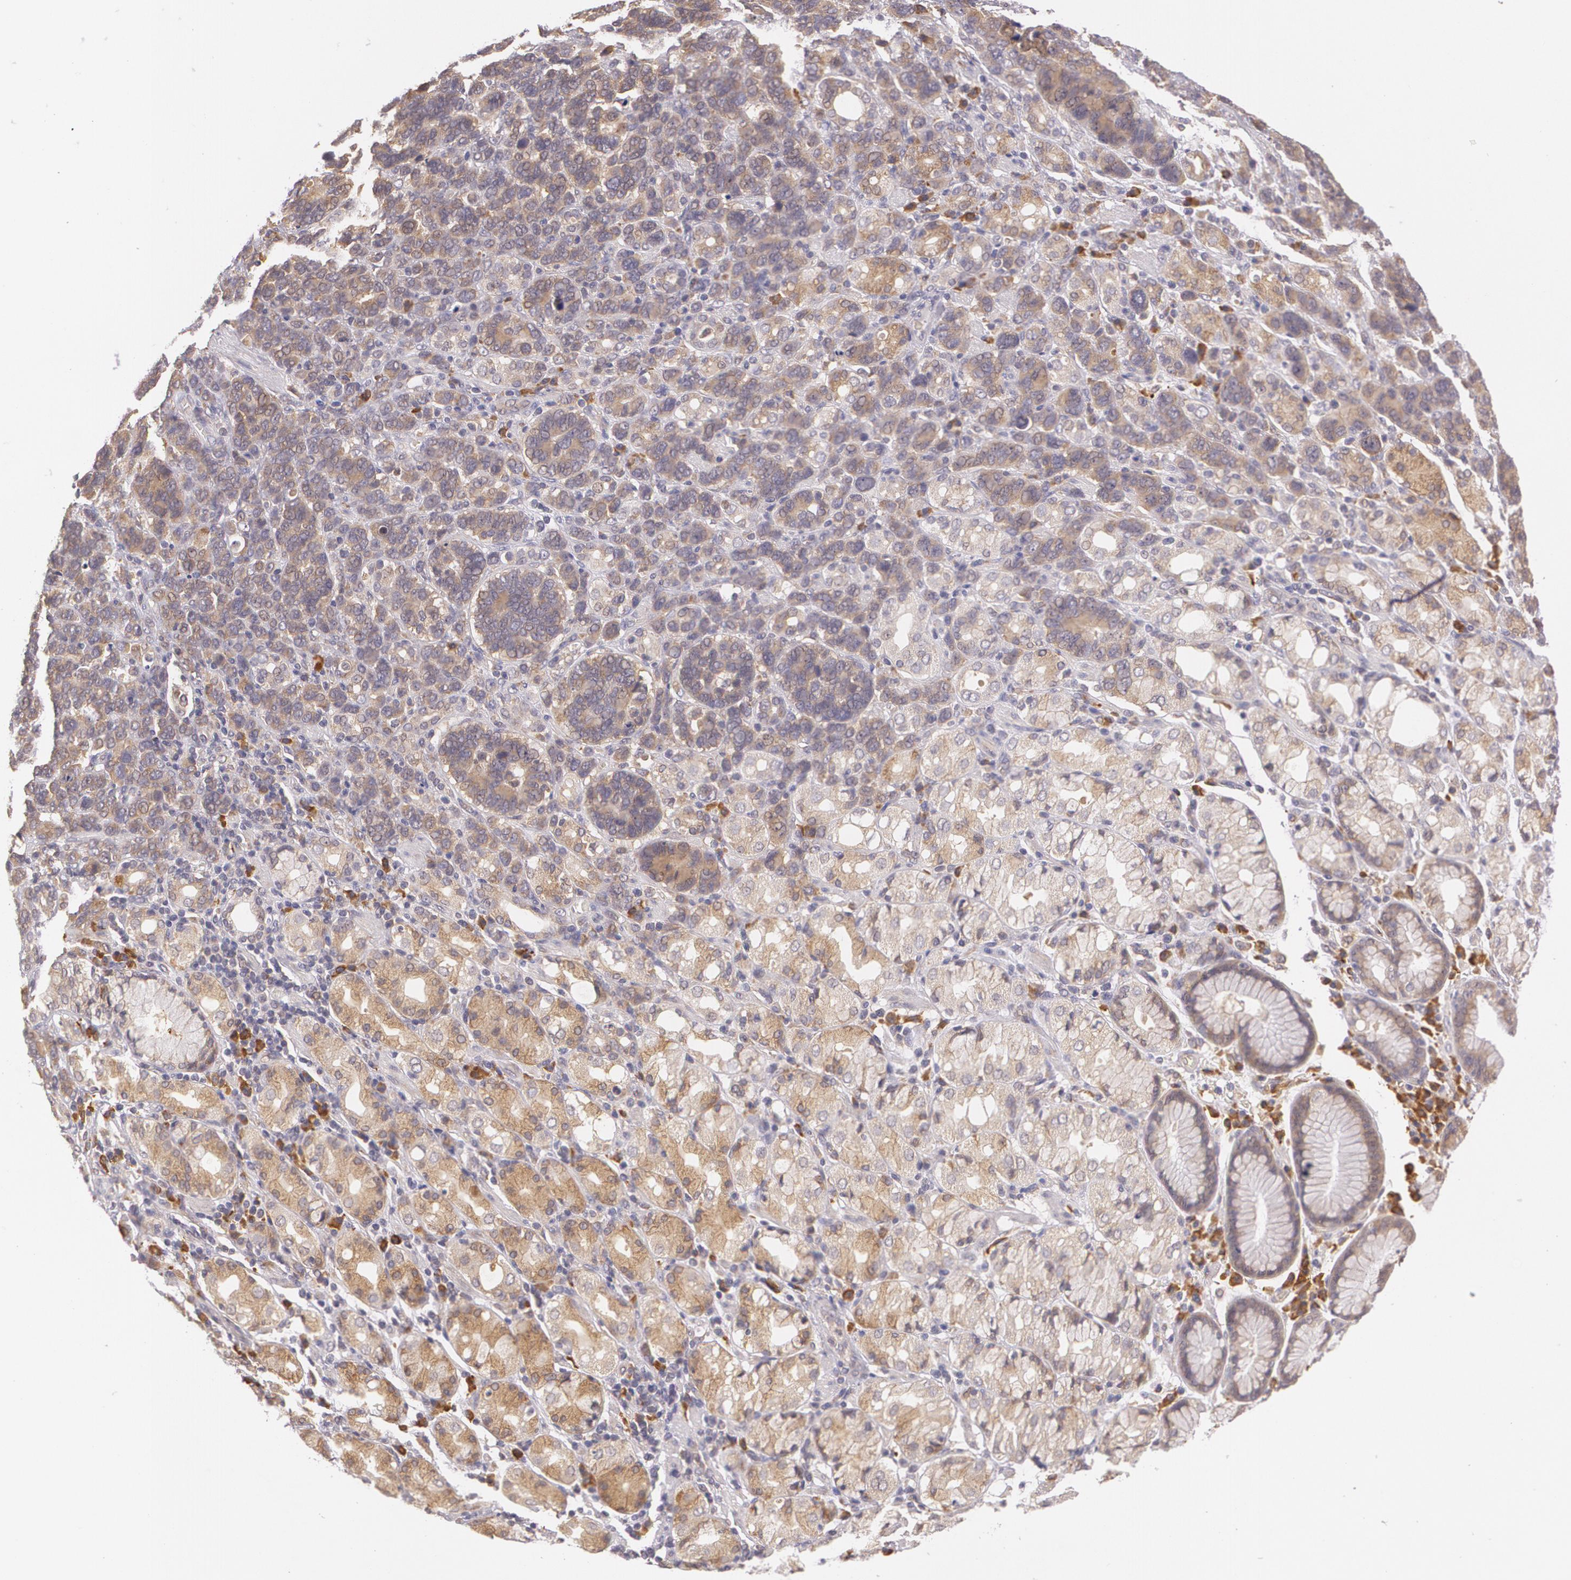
{"staining": {"intensity": "moderate", "quantity": ">75%", "location": "cytoplasmic/membranous"}, "tissue": "stomach cancer", "cell_type": "Tumor cells", "image_type": "cancer", "snomed": [{"axis": "morphology", "description": "Adenocarcinoma, NOS"}, {"axis": "topography", "description": "Stomach, upper"}], "caption": "A brown stain highlights moderate cytoplasmic/membranous expression of a protein in adenocarcinoma (stomach) tumor cells.", "gene": "CCL17", "patient": {"sex": "male", "age": 71}}